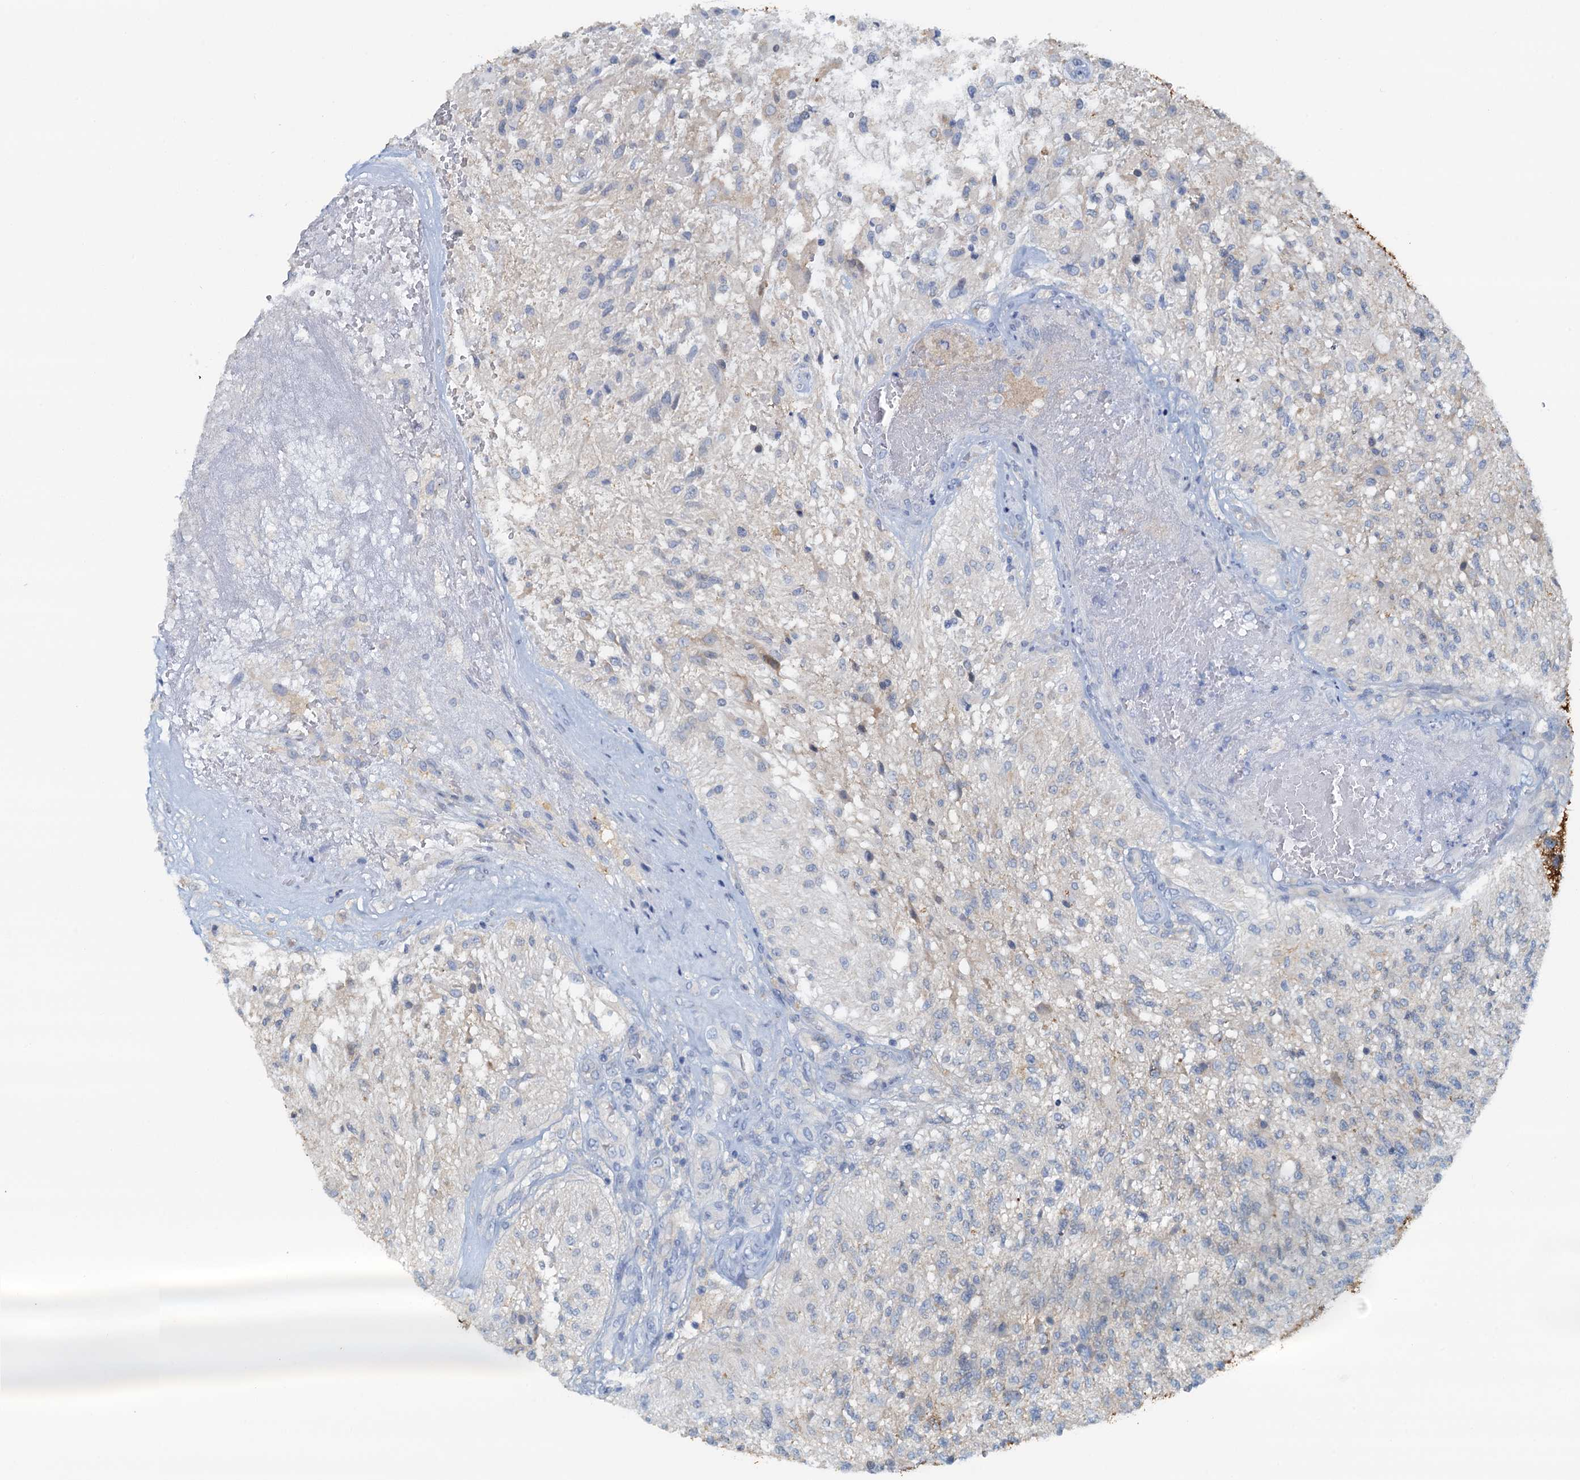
{"staining": {"intensity": "negative", "quantity": "none", "location": "none"}, "tissue": "glioma", "cell_type": "Tumor cells", "image_type": "cancer", "snomed": [{"axis": "morphology", "description": "Glioma, malignant, High grade"}, {"axis": "topography", "description": "Brain"}], "caption": "The immunohistochemistry (IHC) photomicrograph has no significant positivity in tumor cells of malignant glioma (high-grade) tissue.", "gene": "DTD1", "patient": {"sex": "male", "age": 56}}